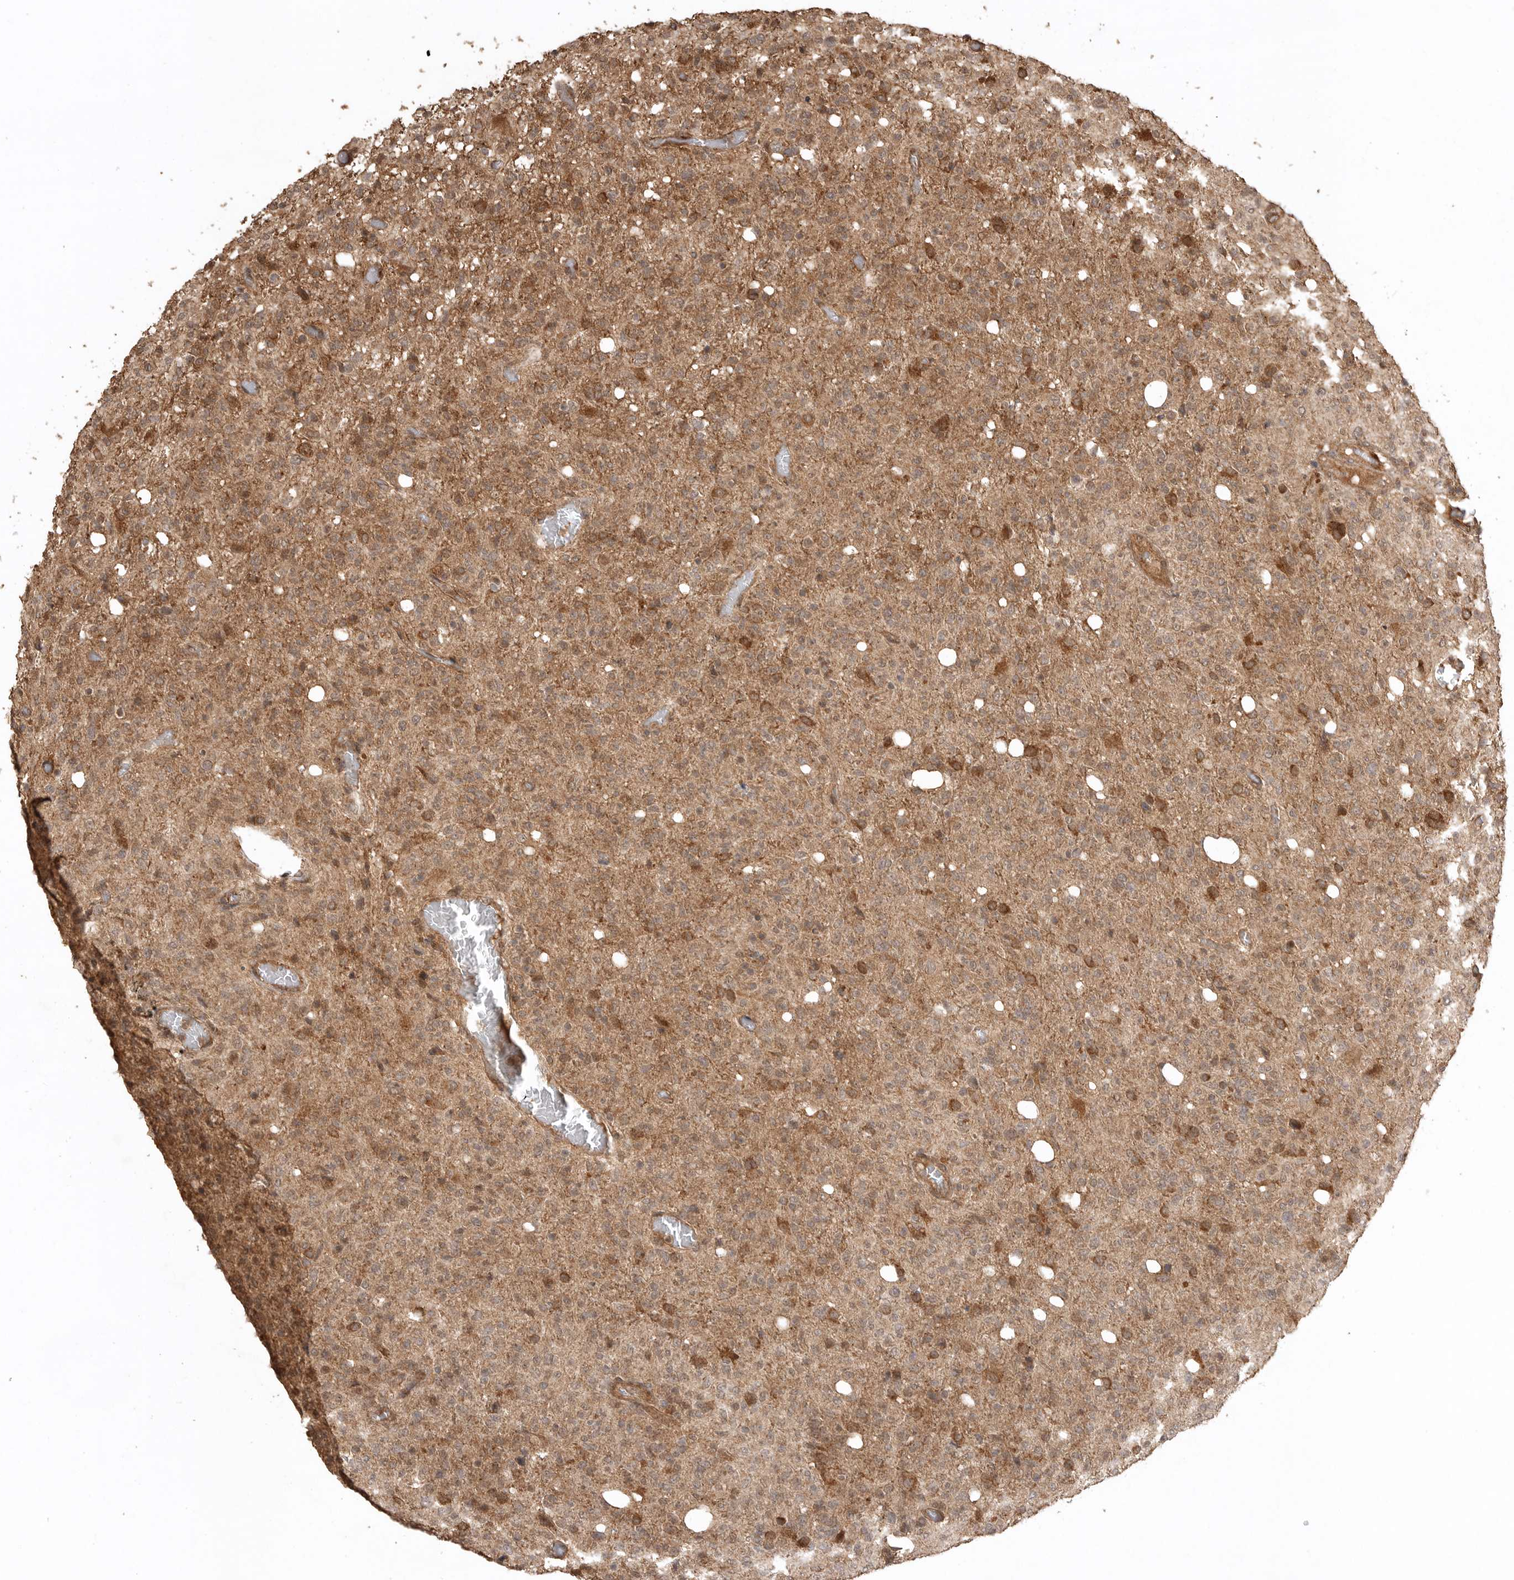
{"staining": {"intensity": "moderate", "quantity": ">75%", "location": "cytoplasmic/membranous"}, "tissue": "glioma", "cell_type": "Tumor cells", "image_type": "cancer", "snomed": [{"axis": "morphology", "description": "Glioma, malignant, High grade"}, {"axis": "topography", "description": "Brain"}], "caption": "DAB immunohistochemical staining of glioma exhibits moderate cytoplasmic/membranous protein positivity in approximately >75% of tumor cells.", "gene": "BOC", "patient": {"sex": "female", "age": 57}}